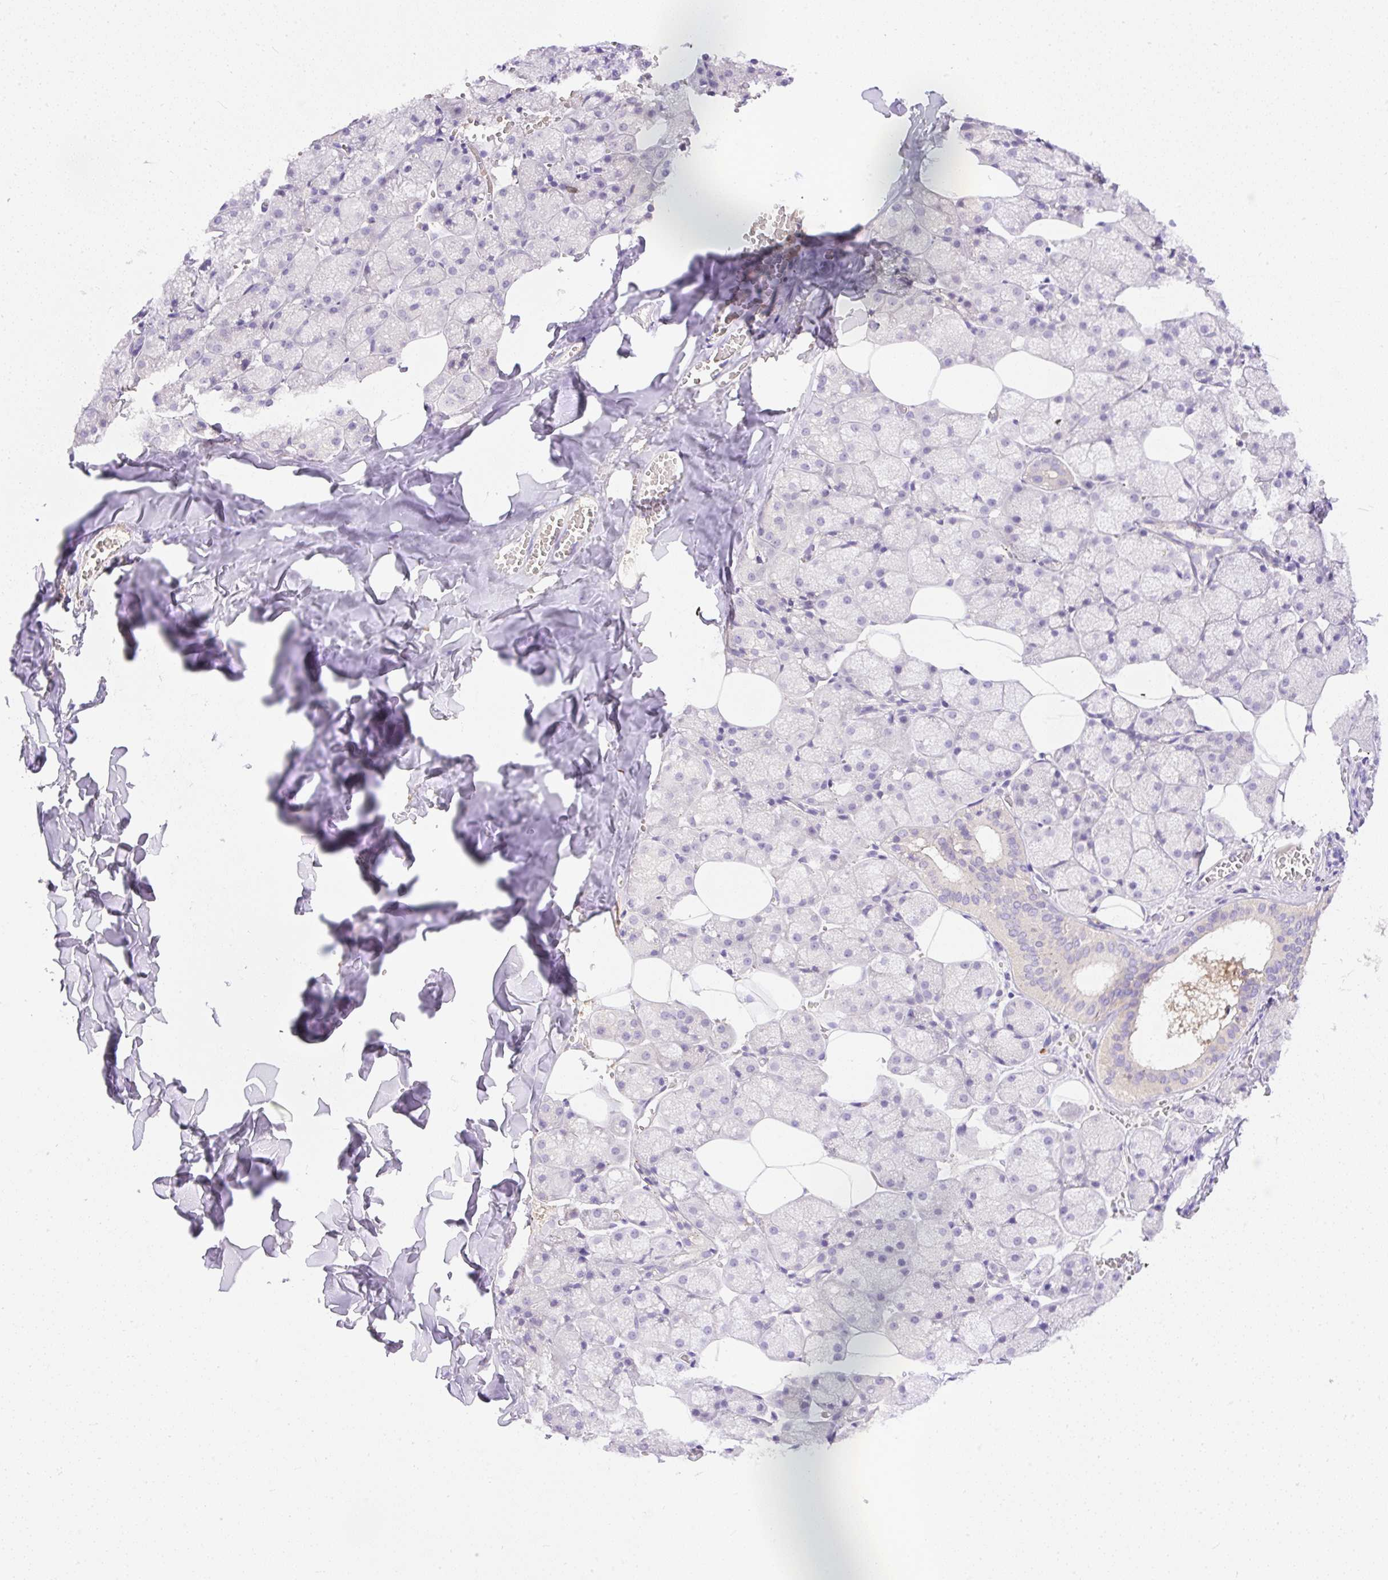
{"staining": {"intensity": "moderate", "quantity": "<25%", "location": "cytoplasmic/membranous"}, "tissue": "salivary gland", "cell_type": "Glandular cells", "image_type": "normal", "snomed": [{"axis": "morphology", "description": "Normal tissue, NOS"}, {"axis": "topography", "description": "Salivary gland"}, {"axis": "topography", "description": "Peripheral nerve tissue"}], "caption": "Immunohistochemical staining of normal human salivary gland demonstrates low levels of moderate cytoplasmic/membranous expression in about <25% of glandular cells.", "gene": "LHFPL5", "patient": {"sex": "male", "age": 38}}